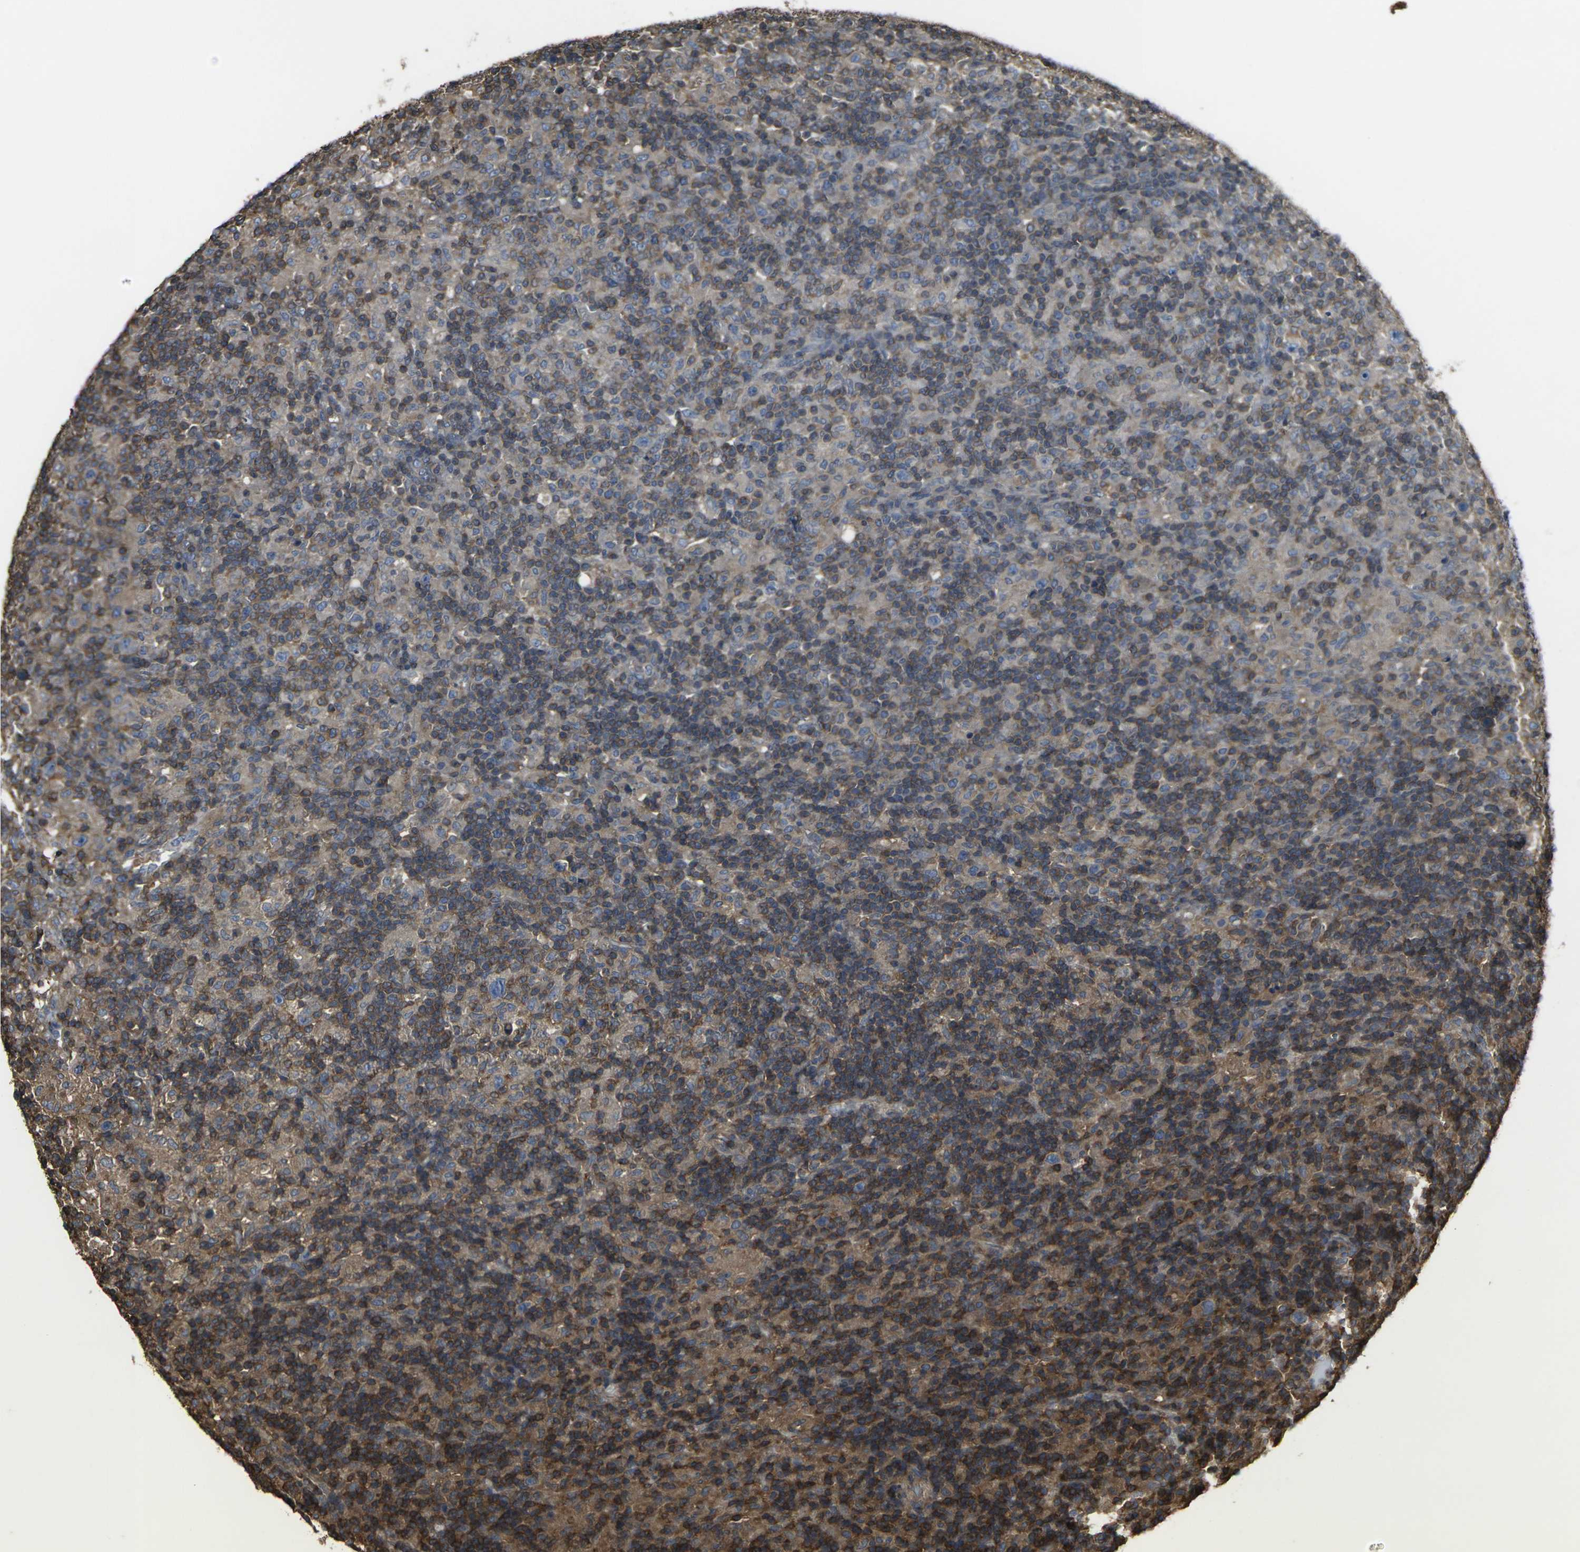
{"staining": {"intensity": "weak", "quantity": "<25%", "location": "cytoplasmic/membranous"}, "tissue": "lymphoma", "cell_type": "Tumor cells", "image_type": "cancer", "snomed": [{"axis": "morphology", "description": "Hodgkin's disease, NOS"}, {"axis": "topography", "description": "Lymph node"}], "caption": "Human lymphoma stained for a protein using immunohistochemistry (IHC) demonstrates no expression in tumor cells.", "gene": "PRKACB", "patient": {"sex": "male", "age": 70}}